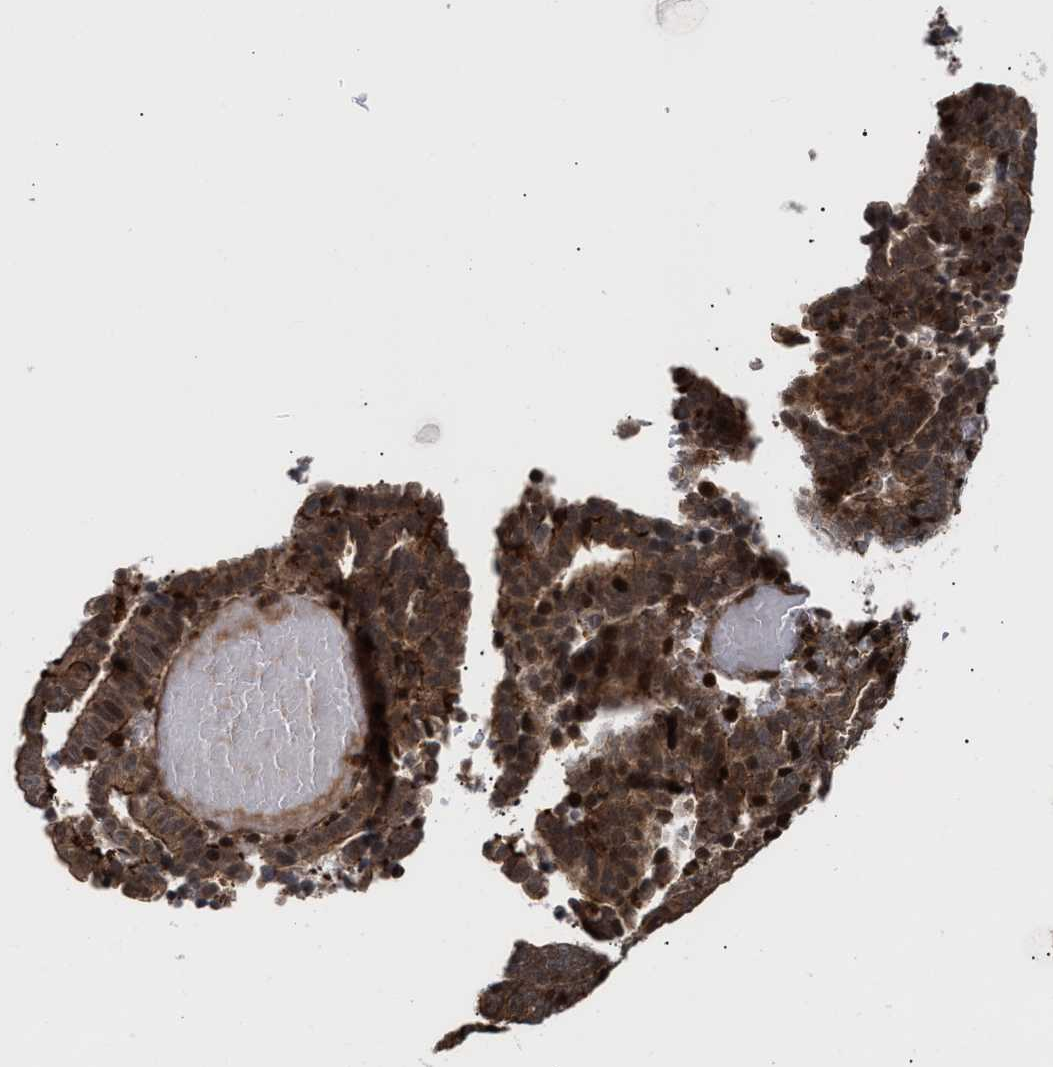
{"staining": {"intensity": "strong", "quantity": ">75%", "location": "cytoplasmic/membranous,nuclear"}, "tissue": "endometrial cancer", "cell_type": "Tumor cells", "image_type": "cancer", "snomed": [{"axis": "morphology", "description": "Adenocarcinoma, NOS"}, {"axis": "topography", "description": "Uterus"}], "caption": "The micrograph reveals staining of endometrial cancer, revealing strong cytoplasmic/membranous and nuclear protein staining (brown color) within tumor cells. Immunohistochemistry (ihc) stains the protein in brown and the nuclei are stained blue.", "gene": "STAU2", "patient": {"sex": "female", "age": 83}}